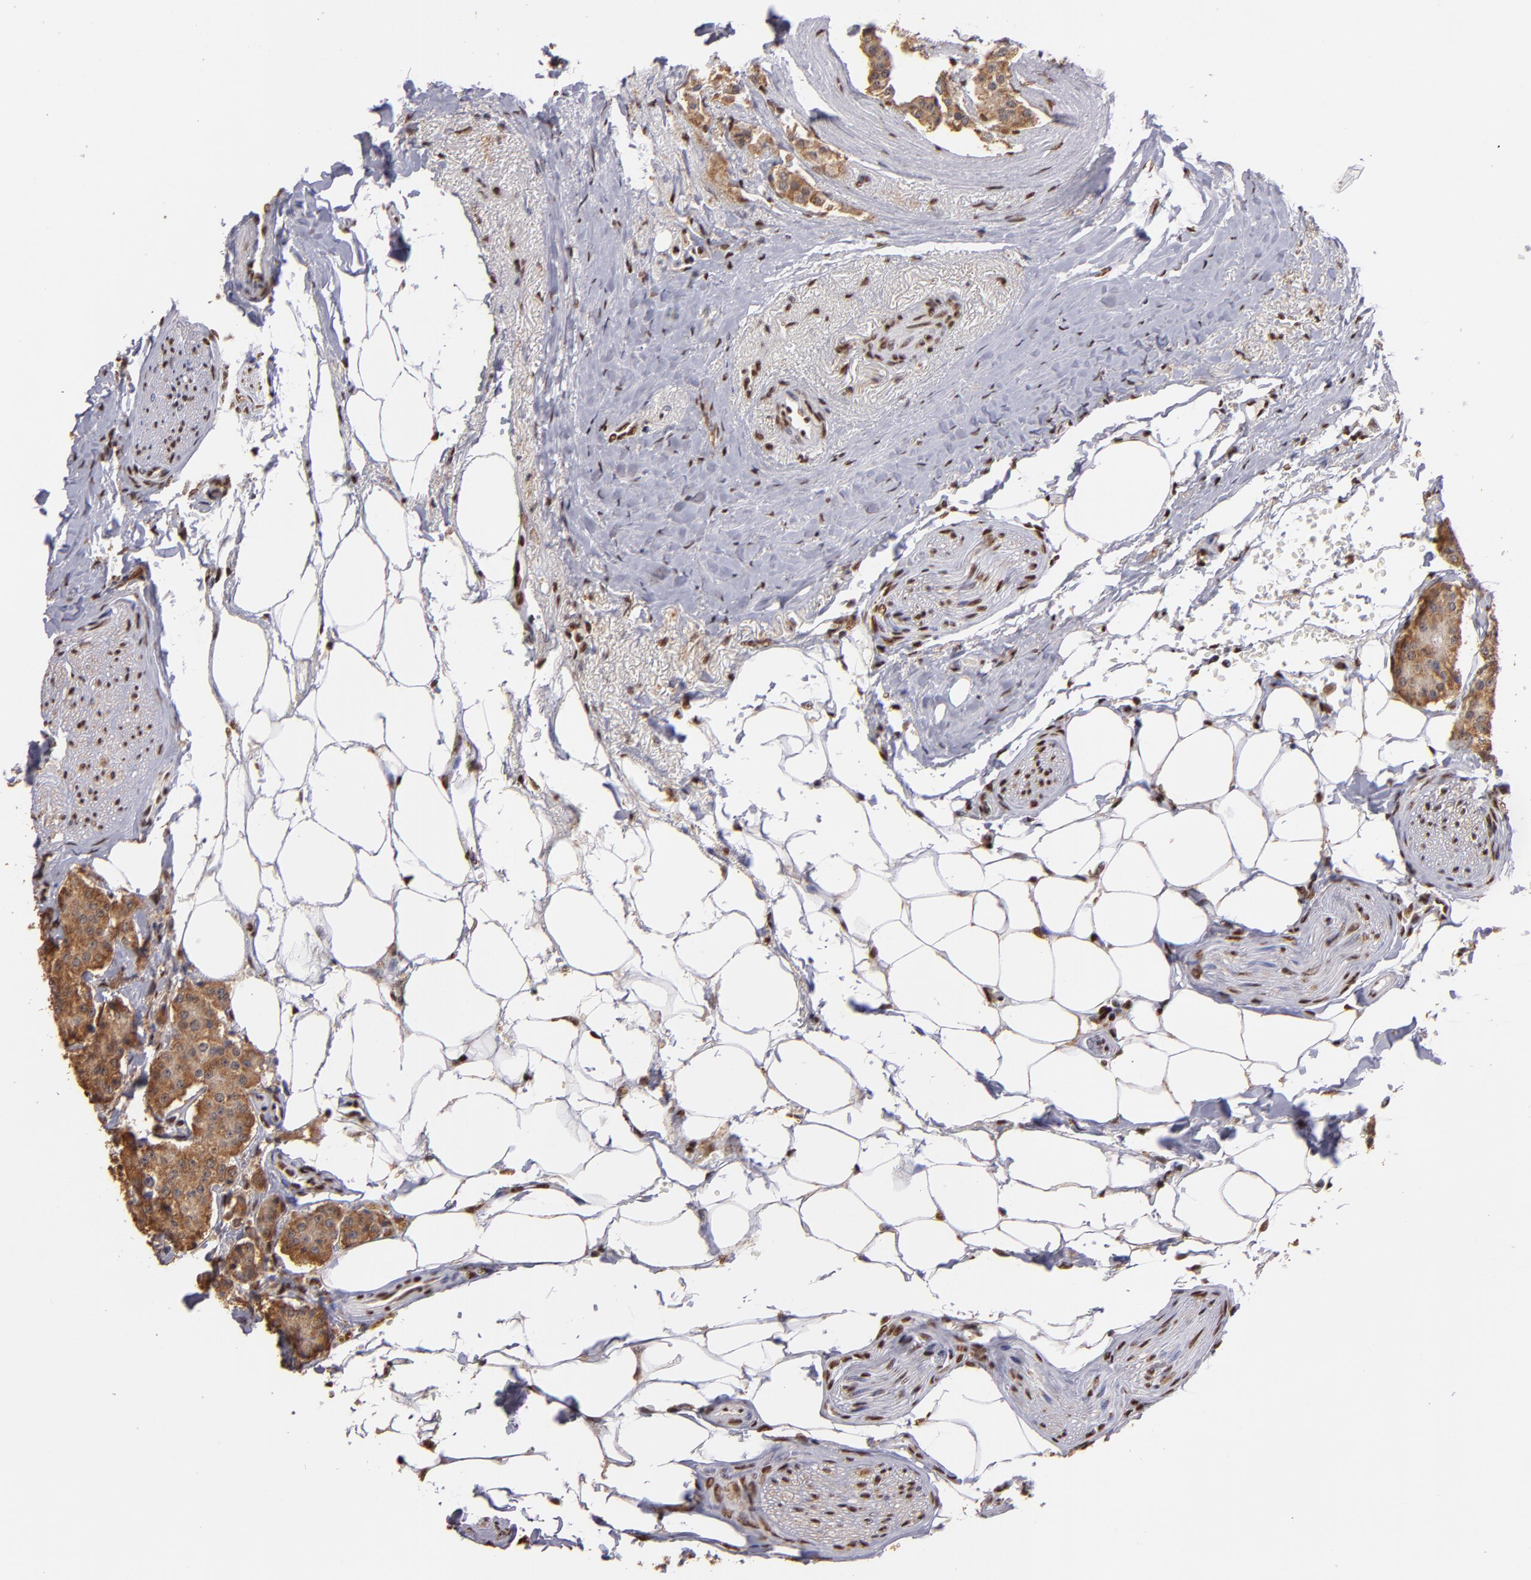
{"staining": {"intensity": "moderate", "quantity": ">75%", "location": "cytoplasmic/membranous"}, "tissue": "carcinoid", "cell_type": "Tumor cells", "image_type": "cancer", "snomed": [{"axis": "morphology", "description": "Carcinoid, malignant, NOS"}, {"axis": "topography", "description": "Colon"}], "caption": "Protein staining displays moderate cytoplasmic/membranous expression in about >75% of tumor cells in carcinoid.", "gene": "SP1", "patient": {"sex": "female", "age": 61}}